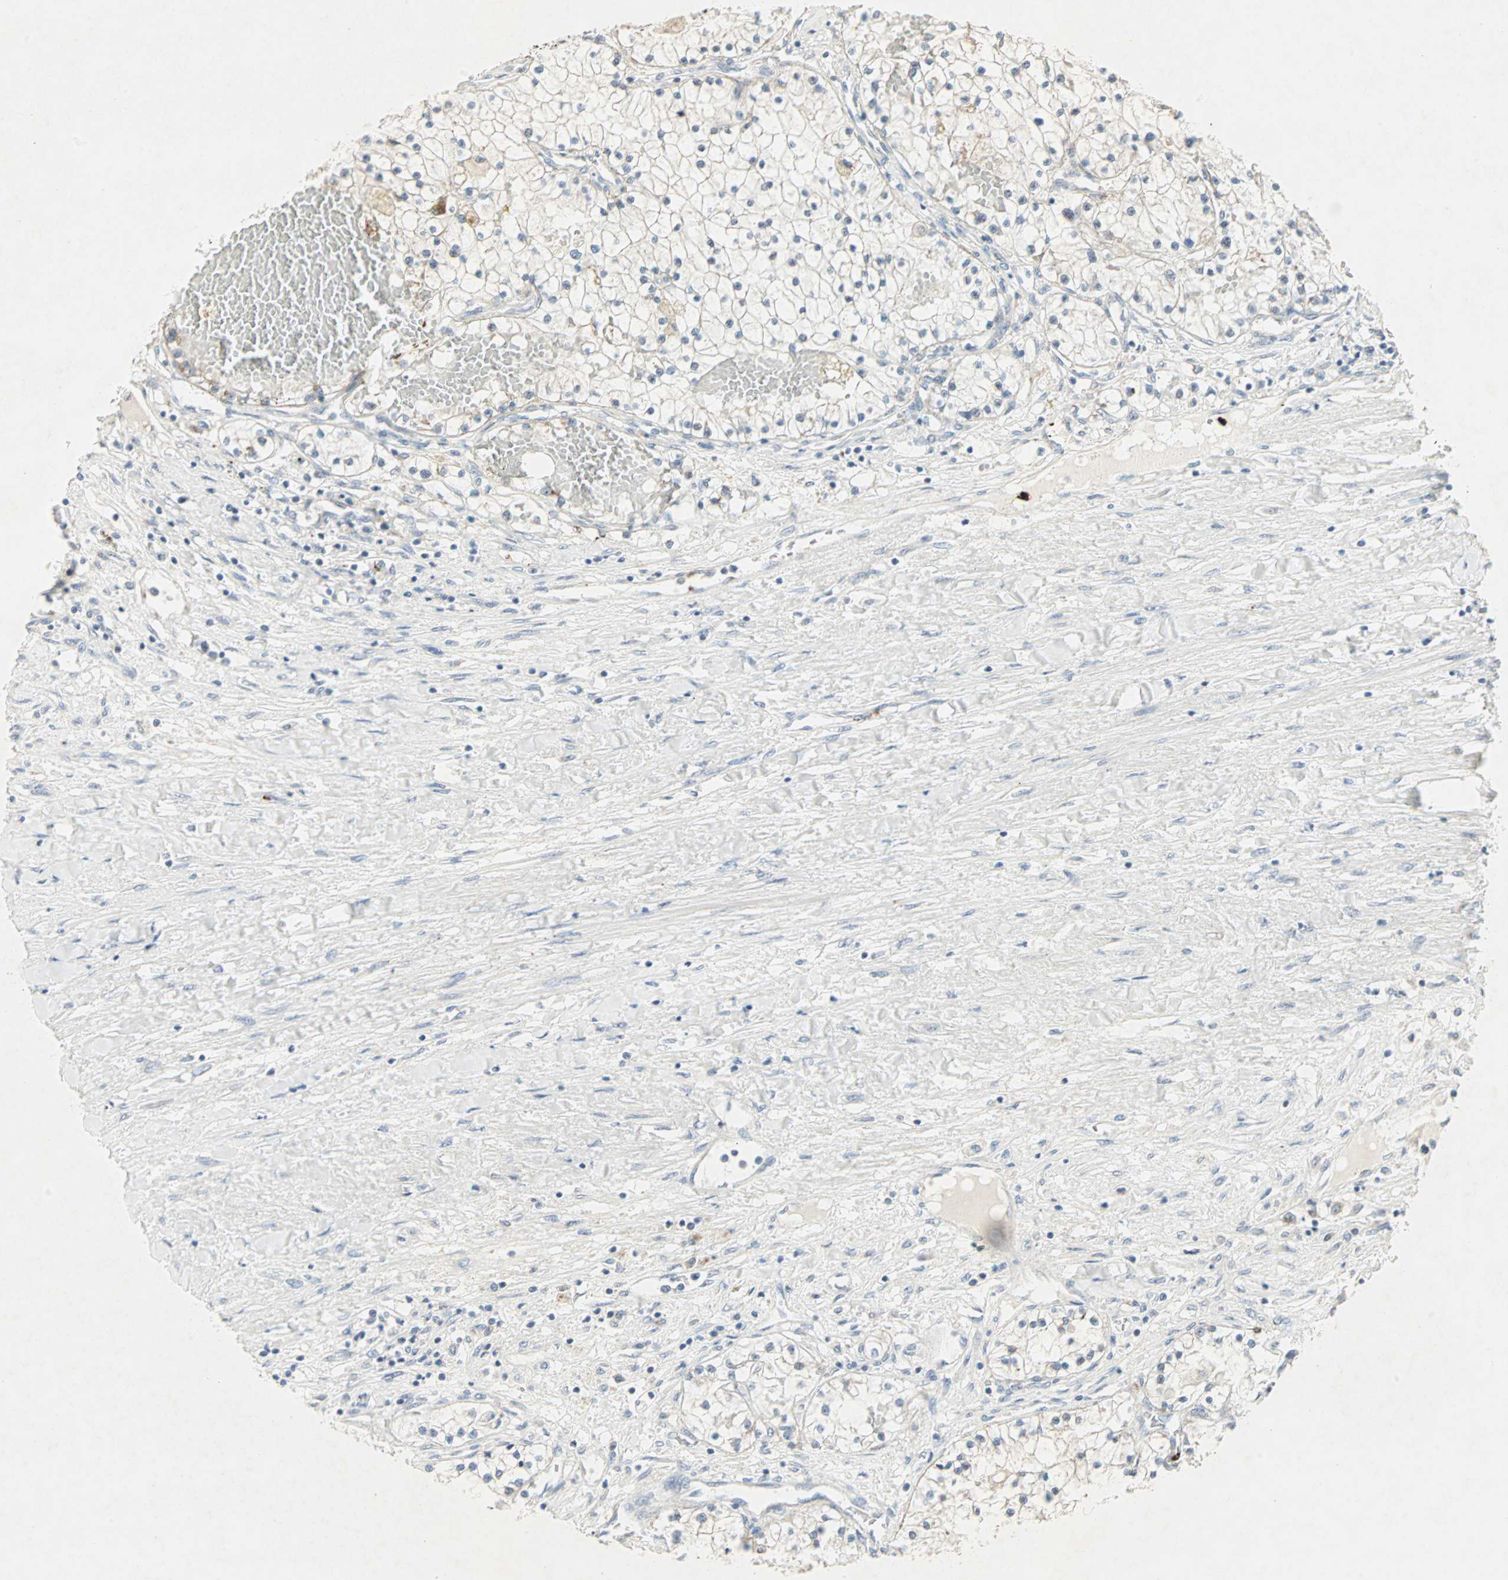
{"staining": {"intensity": "weak", "quantity": "25%-75%", "location": "cytoplasmic/membranous"}, "tissue": "renal cancer", "cell_type": "Tumor cells", "image_type": "cancer", "snomed": [{"axis": "morphology", "description": "Adenocarcinoma, NOS"}, {"axis": "topography", "description": "Kidney"}], "caption": "A brown stain shows weak cytoplasmic/membranous expression of a protein in adenocarcinoma (renal) tumor cells. Using DAB (brown) and hematoxylin (blue) stains, captured at high magnification using brightfield microscopy.", "gene": "CEACAM6", "patient": {"sex": "male", "age": 68}}